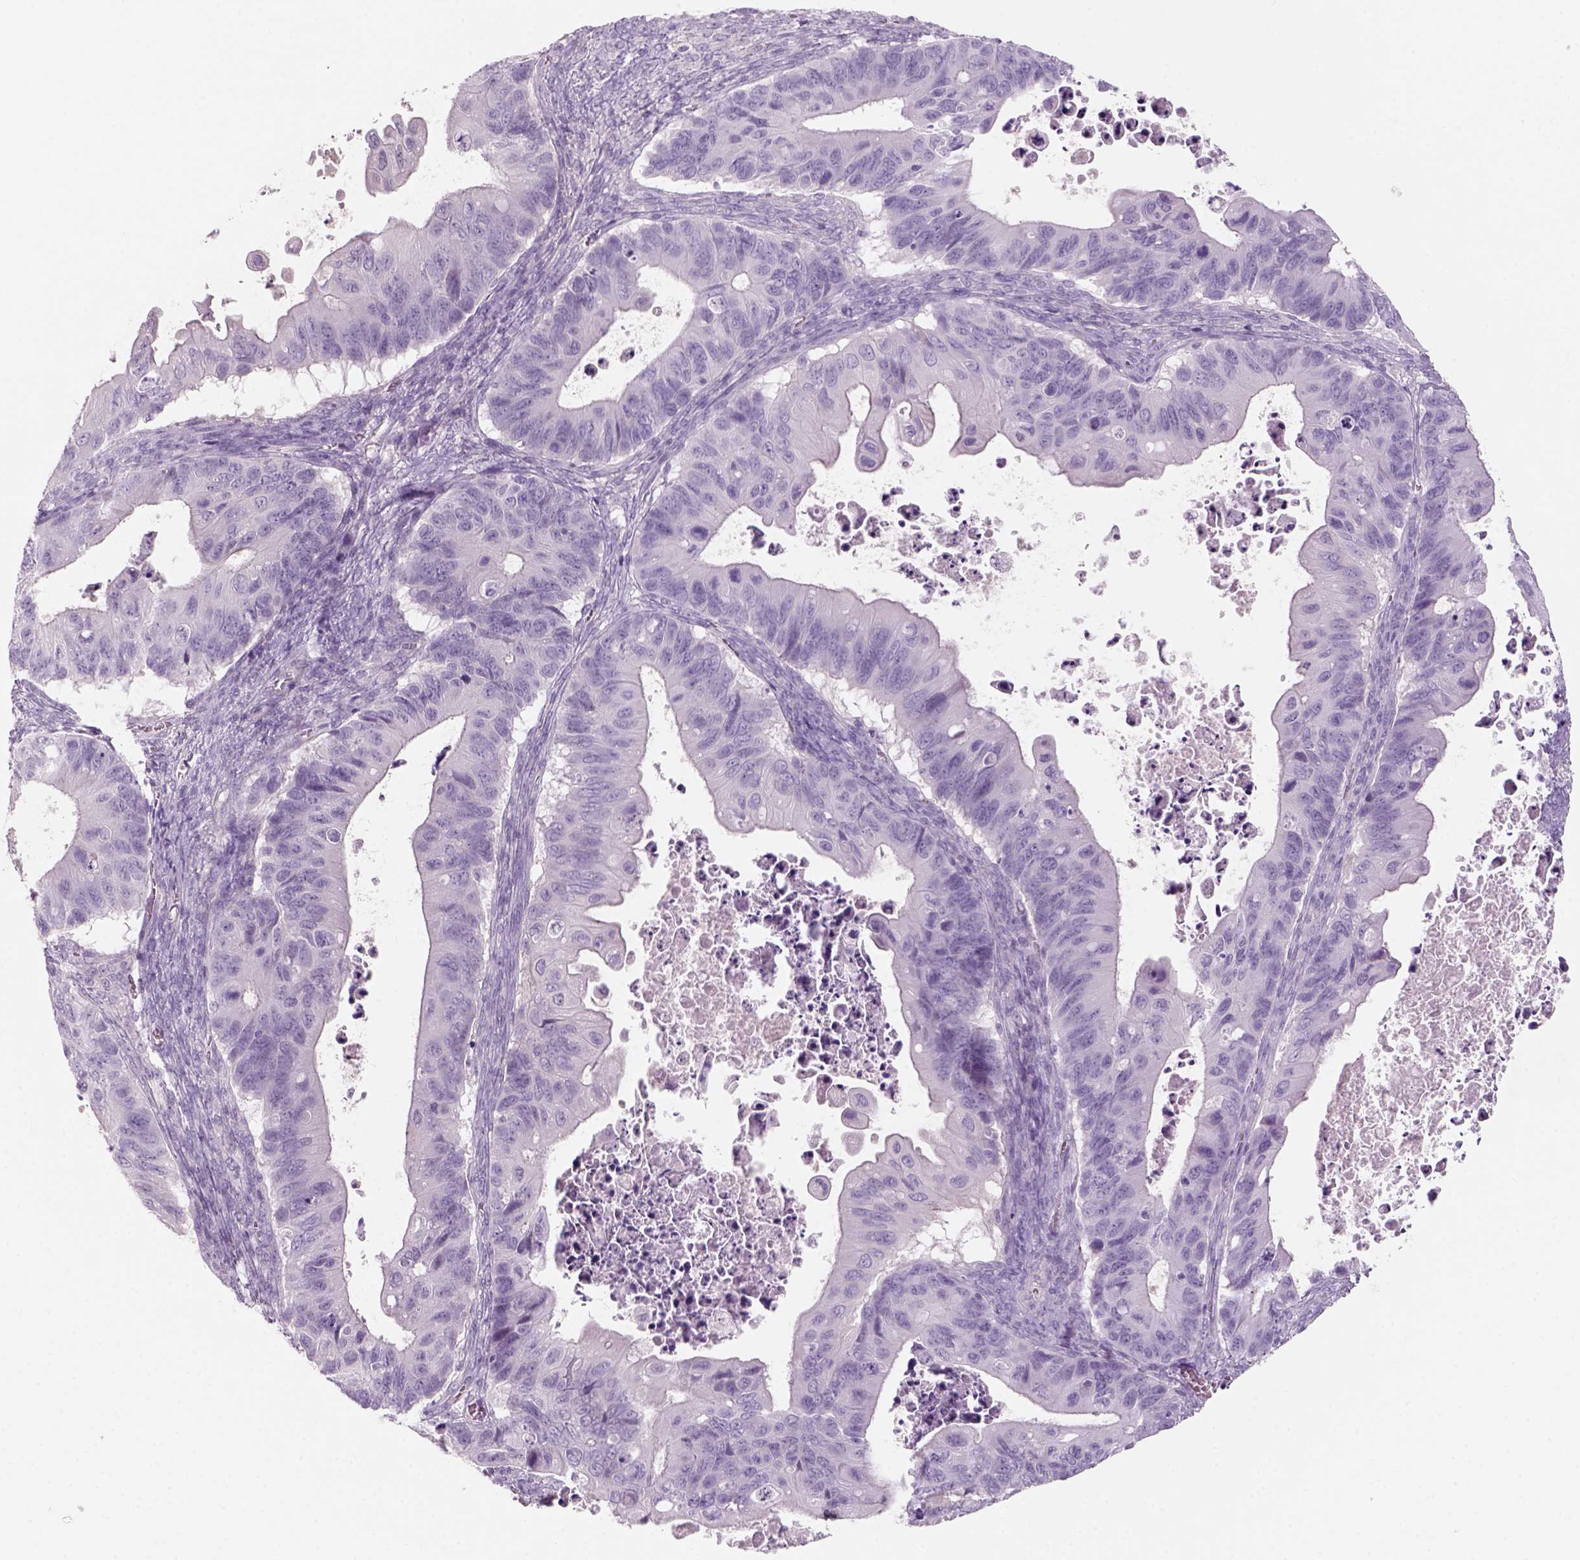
{"staining": {"intensity": "negative", "quantity": "none", "location": "none"}, "tissue": "ovarian cancer", "cell_type": "Tumor cells", "image_type": "cancer", "snomed": [{"axis": "morphology", "description": "Cystadenocarcinoma, mucinous, NOS"}, {"axis": "topography", "description": "Ovary"}], "caption": "Ovarian cancer (mucinous cystadenocarcinoma) stained for a protein using immunohistochemistry reveals no staining tumor cells.", "gene": "KRT25", "patient": {"sex": "female", "age": 64}}